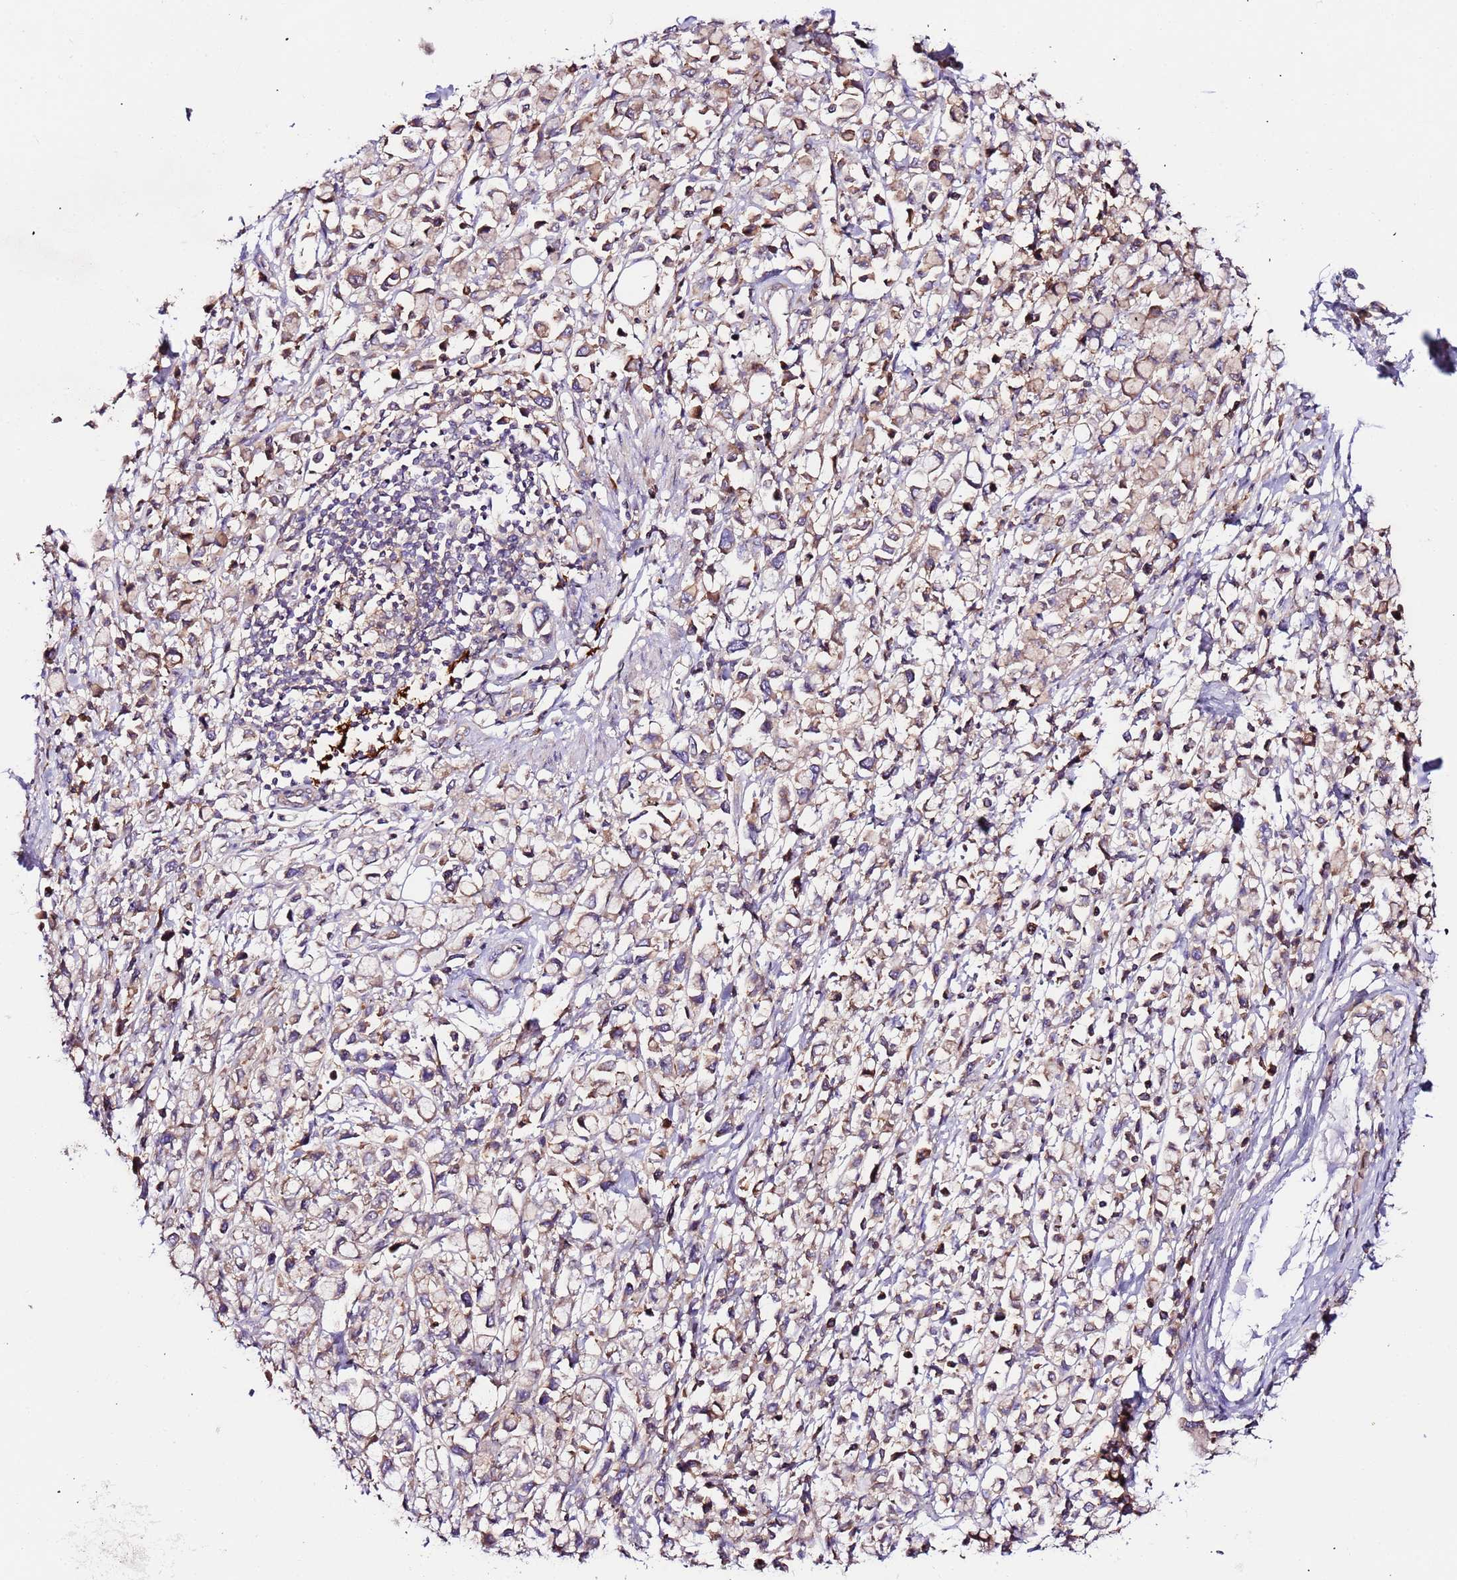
{"staining": {"intensity": "weak", "quantity": ">75%", "location": "cytoplasmic/membranous"}, "tissue": "stomach cancer", "cell_type": "Tumor cells", "image_type": "cancer", "snomed": [{"axis": "morphology", "description": "Adenocarcinoma, NOS"}, {"axis": "topography", "description": "Stomach"}], "caption": "An image of human stomach cancer stained for a protein exhibits weak cytoplasmic/membranous brown staining in tumor cells. (DAB IHC with brightfield microscopy, high magnification).", "gene": "FLVCR1", "patient": {"sex": "female", "age": 81}}